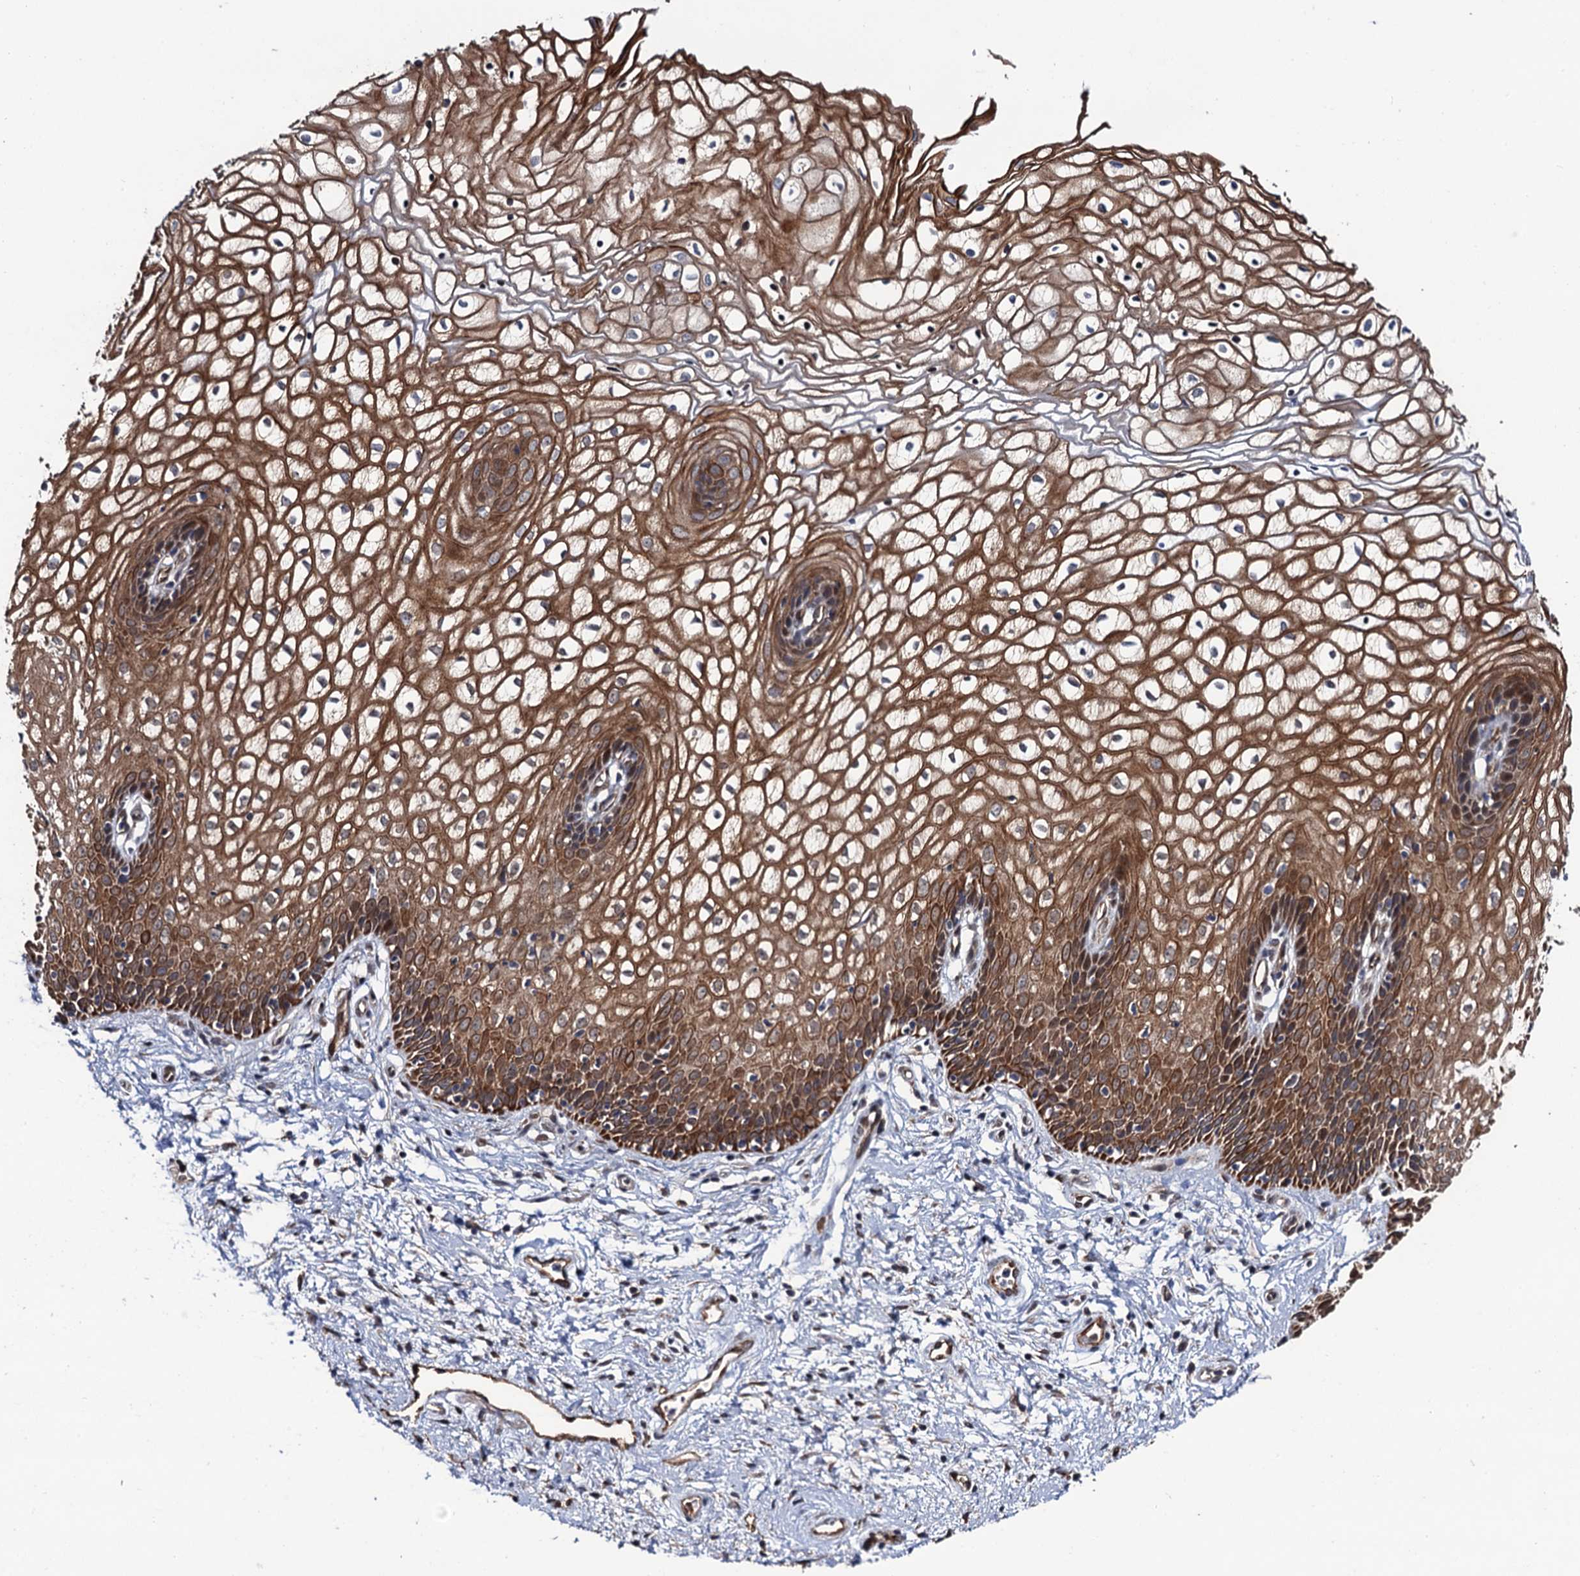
{"staining": {"intensity": "moderate", "quantity": ">75%", "location": "cytoplasmic/membranous"}, "tissue": "vagina", "cell_type": "Squamous epithelial cells", "image_type": "normal", "snomed": [{"axis": "morphology", "description": "Normal tissue, NOS"}, {"axis": "topography", "description": "Vagina"}], "caption": "Brown immunohistochemical staining in benign human vagina reveals moderate cytoplasmic/membranous expression in approximately >75% of squamous epithelial cells. Immunohistochemistry (ihc) stains the protein of interest in brown and the nuclei are stained blue.", "gene": "LRRC63", "patient": {"sex": "female", "age": 34}}